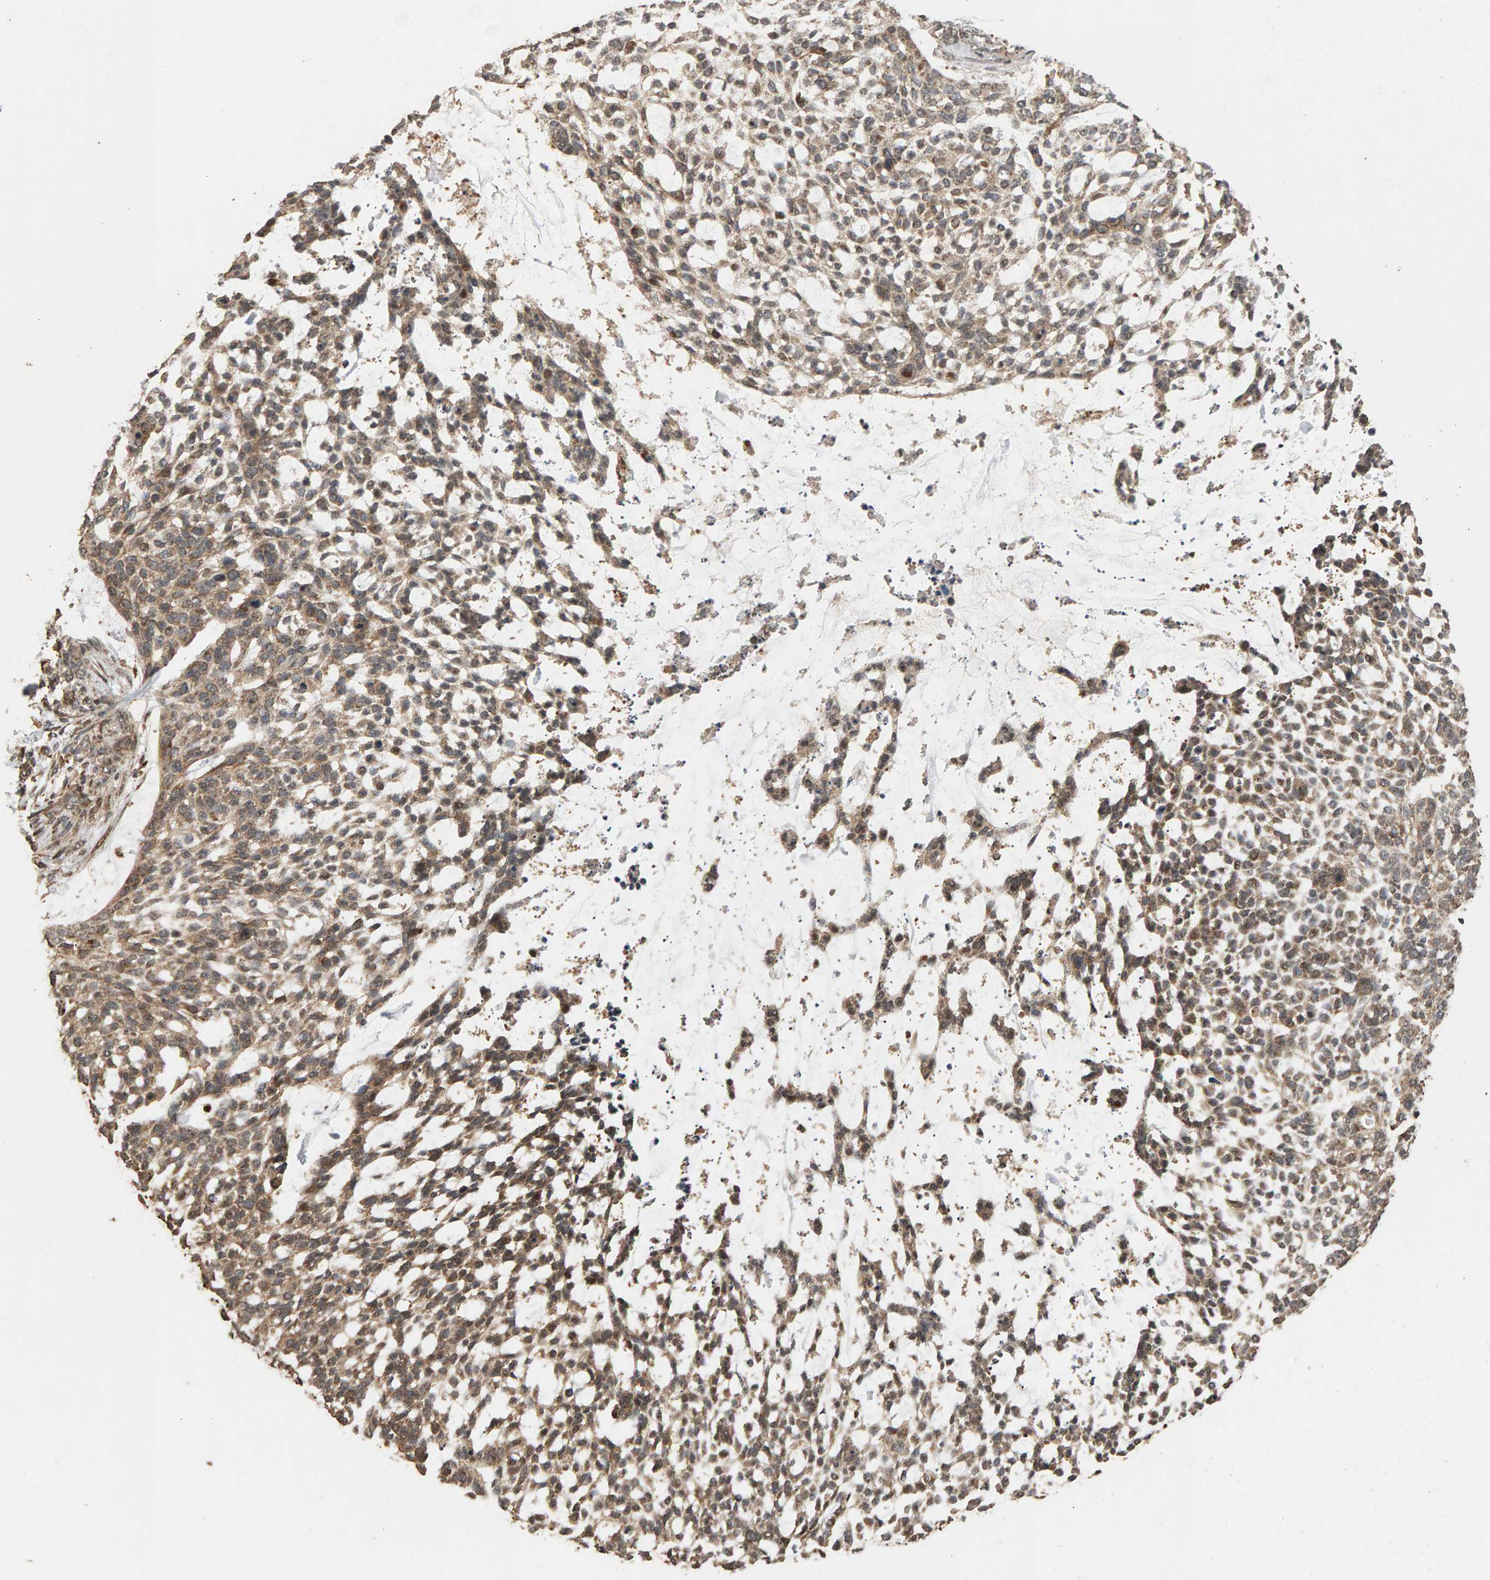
{"staining": {"intensity": "moderate", "quantity": ">75%", "location": "cytoplasmic/membranous"}, "tissue": "skin cancer", "cell_type": "Tumor cells", "image_type": "cancer", "snomed": [{"axis": "morphology", "description": "Basal cell carcinoma"}, {"axis": "topography", "description": "Skin"}], "caption": "High-power microscopy captured an immunohistochemistry (IHC) micrograph of skin cancer, revealing moderate cytoplasmic/membranous expression in approximately >75% of tumor cells. The protein of interest is shown in brown color, while the nuclei are stained blue.", "gene": "GSTK1", "patient": {"sex": "female", "age": 64}}